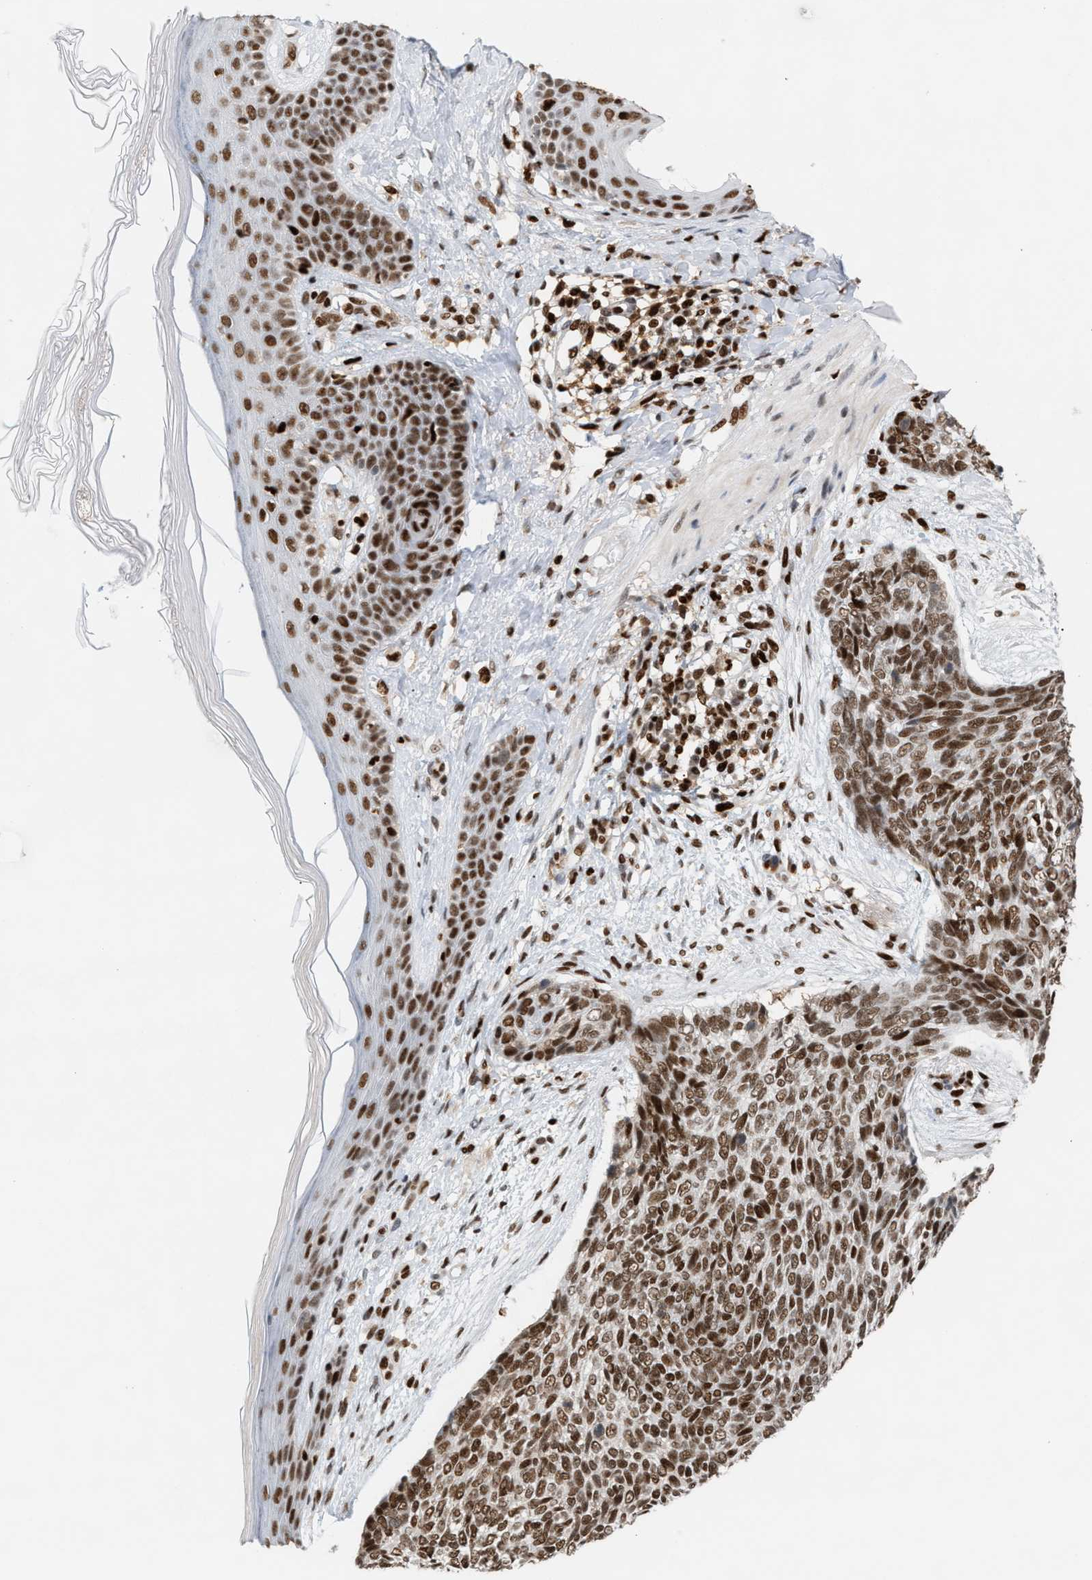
{"staining": {"intensity": "strong", "quantity": ">75%", "location": "nuclear"}, "tissue": "skin cancer", "cell_type": "Tumor cells", "image_type": "cancer", "snomed": [{"axis": "morphology", "description": "Basal cell carcinoma"}, {"axis": "topography", "description": "Skin"}], "caption": "An IHC photomicrograph of tumor tissue is shown. Protein staining in brown highlights strong nuclear positivity in skin cancer within tumor cells.", "gene": "RNASEK-C17orf49", "patient": {"sex": "female", "age": 84}}